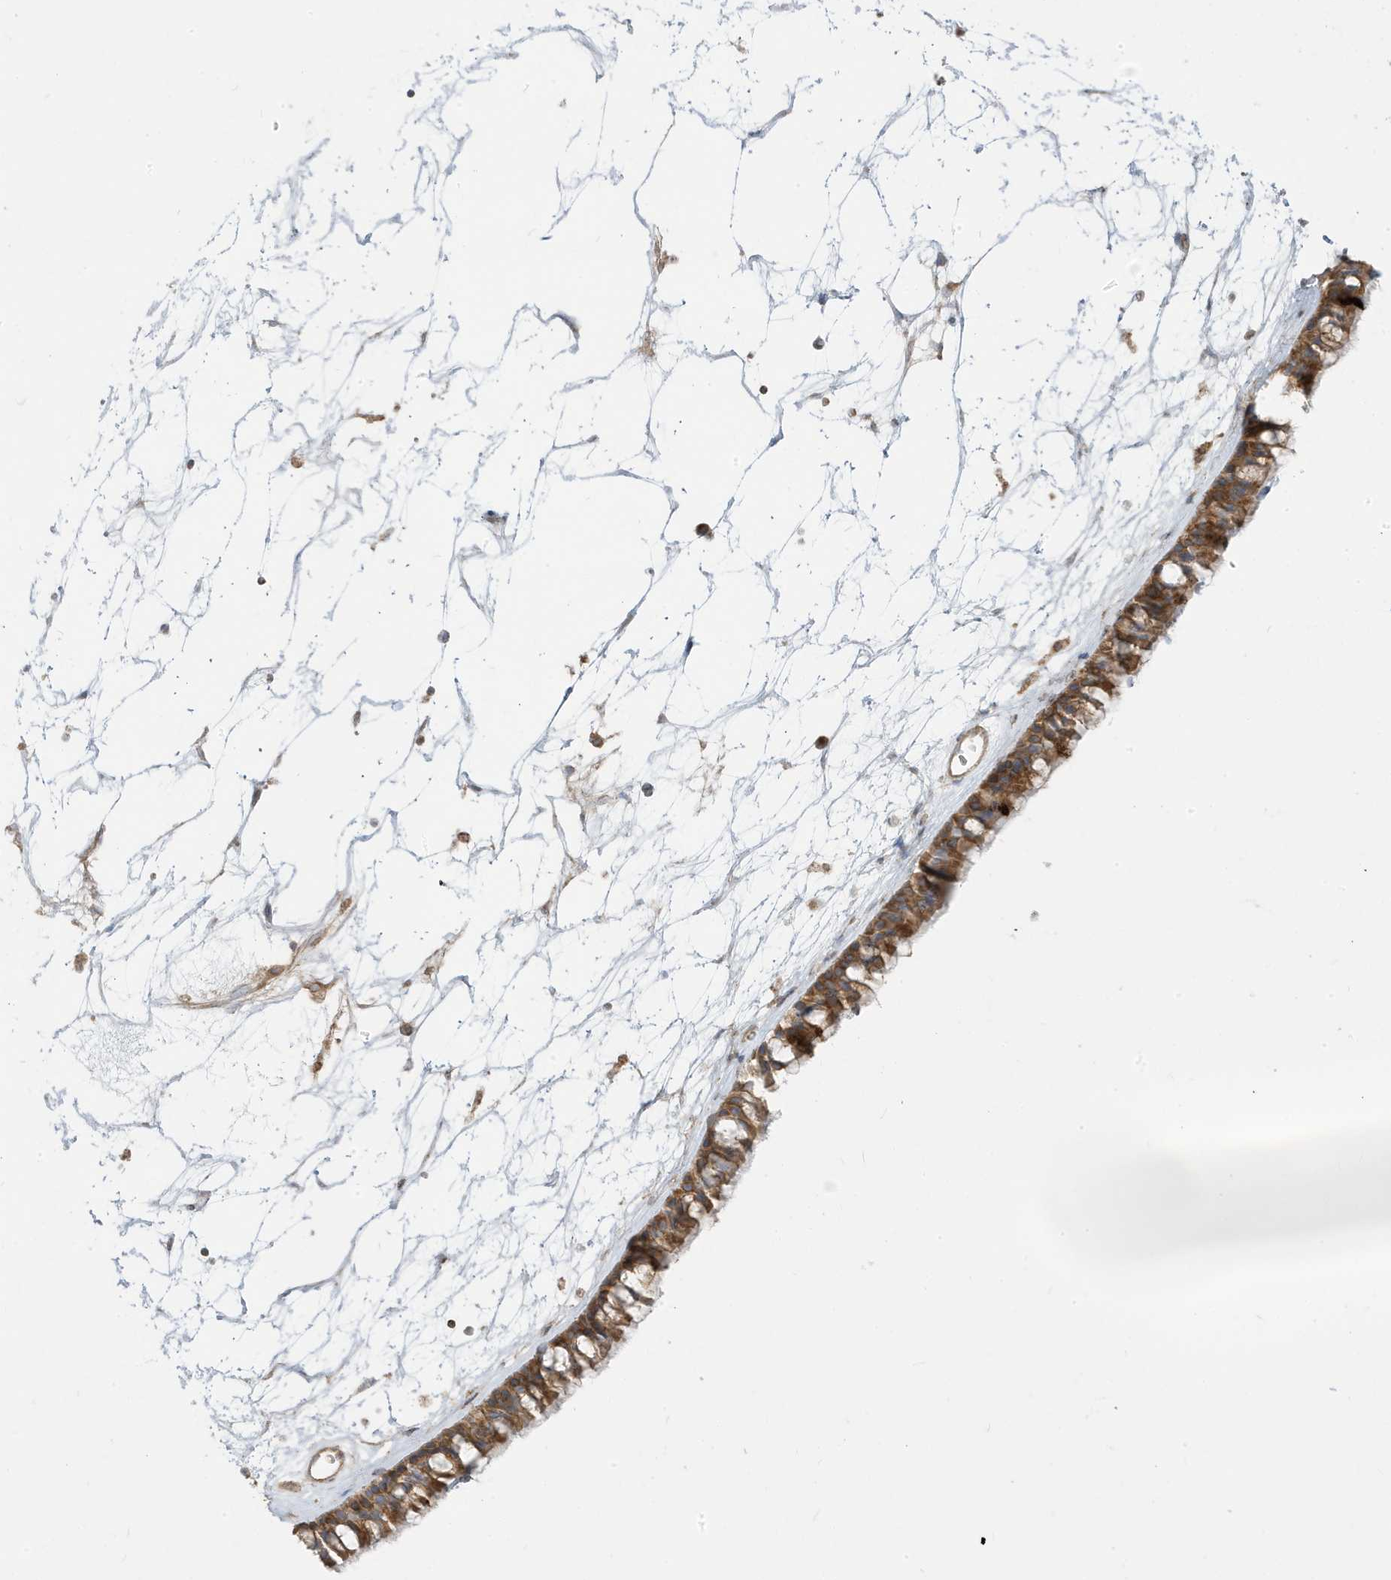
{"staining": {"intensity": "moderate", "quantity": ">75%", "location": "cytoplasmic/membranous"}, "tissue": "nasopharynx", "cell_type": "Respiratory epithelial cells", "image_type": "normal", "snomed": [{"axis": "morphology", "description": "Normal tissue, NOS"}, {"axis": "topography", "description": "Nasopharynx"}], "caption": "Respiratory epithelial cells demonstrate medium levels of moderate cytoplasmic/membranous positivity in about >75% of cells in unremarkable nasopharynx.", "gene": "STAM", "patient": {"sex": "male", "age": 64}}